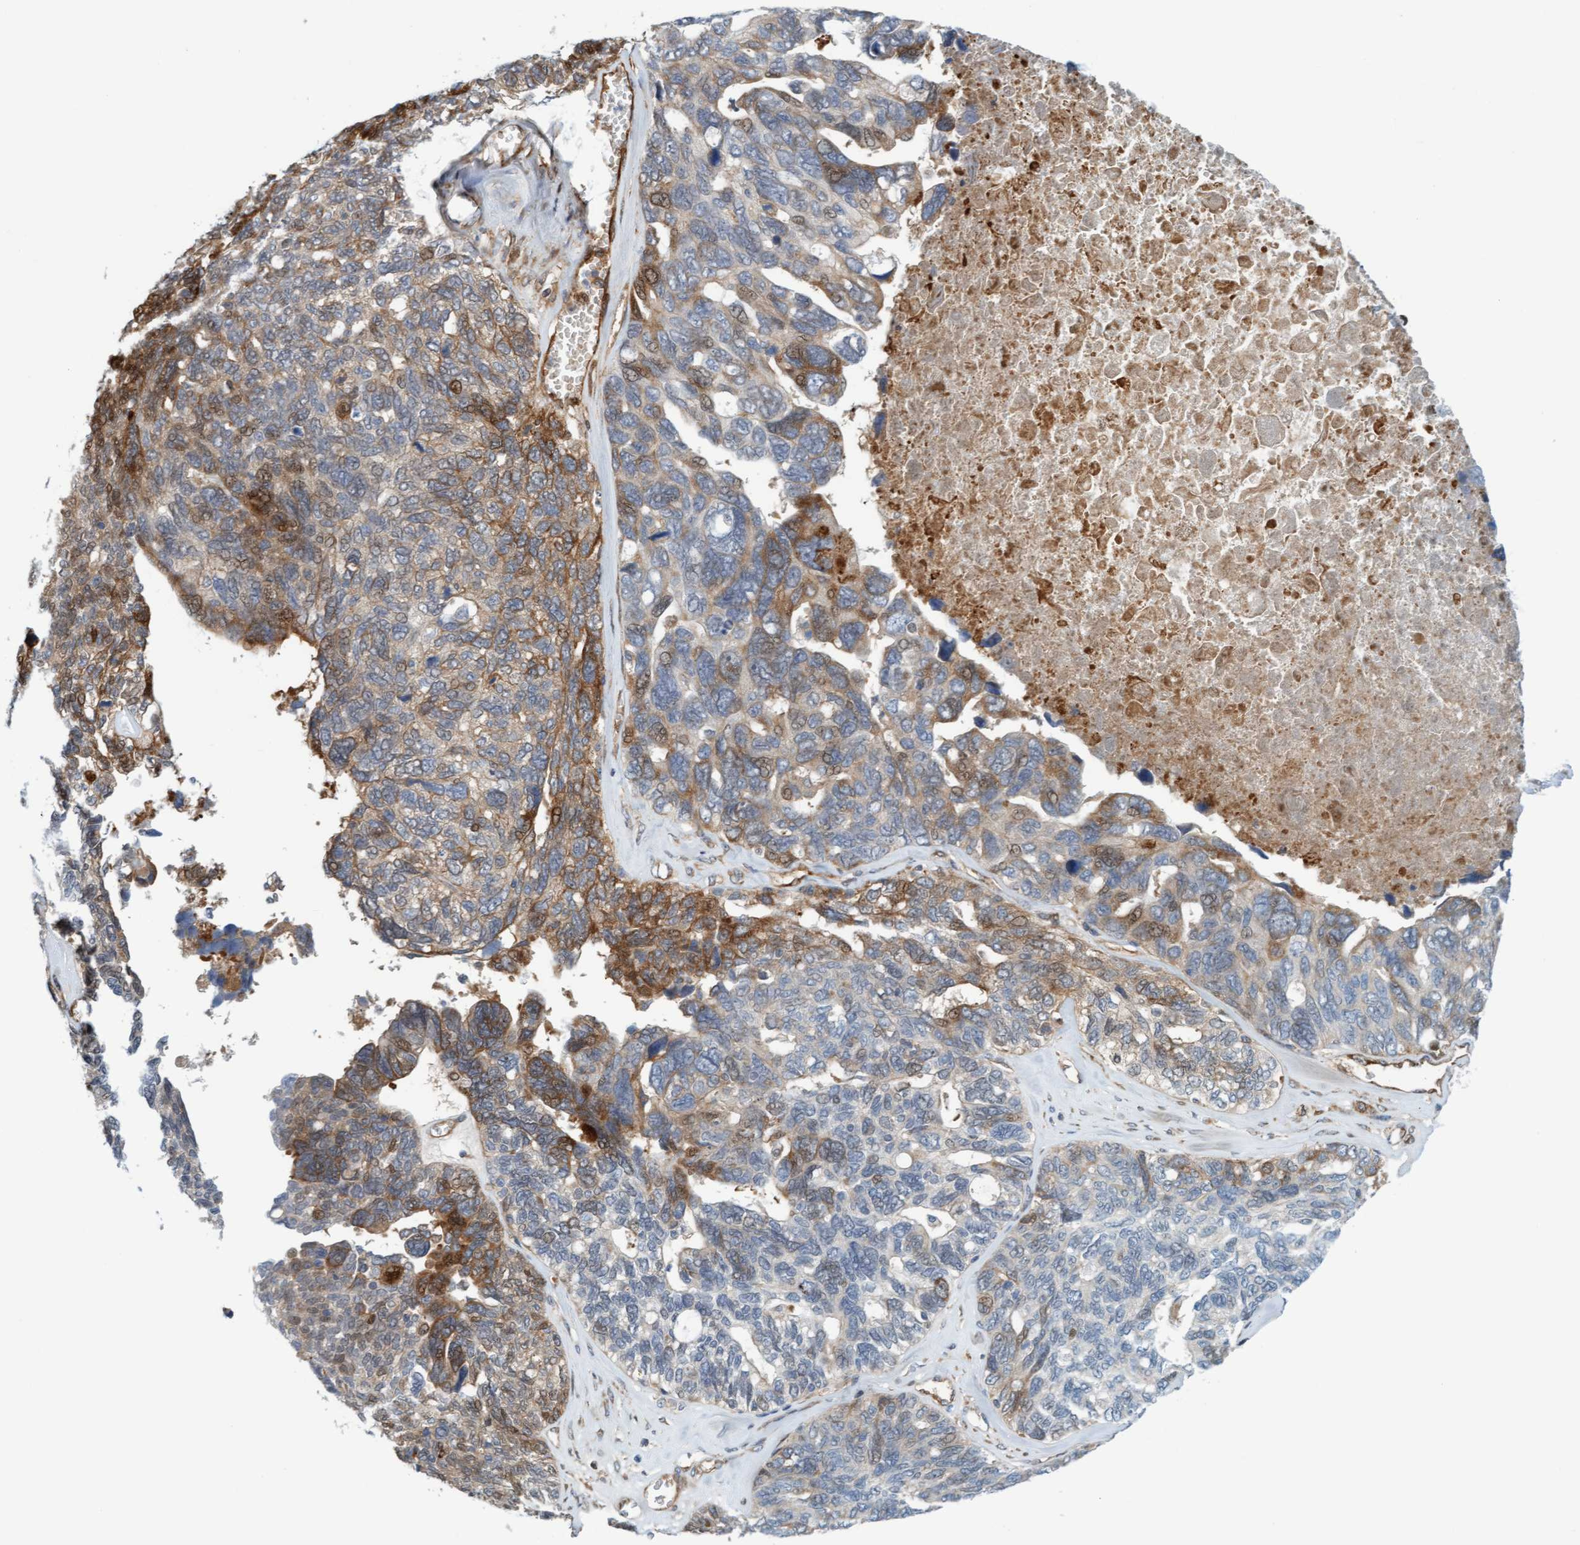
{"staining": {"intensity": "moderate", "quantity": "25%-75%", "location": "cytoplasmic/membranous"}, "tissue": "ovarian cancer", "cell_type": "Tumor cells", "image_type": "cancer", "snomed": [{"axis": "morphology", "description": "Cystadenocarcinoma, serous, NOS"}, {"axis": "topography", "description": "Ovary"}], "caption": "Human ovarian serous cystadenocarcinoma stained for a protein (brown) displays moderate cytoplasmic/membranous positive positivity in about 25%-75% of tumor cells.", "gene": "EIF4EBP1", "patient": {"sex": "female", "age": 79}}